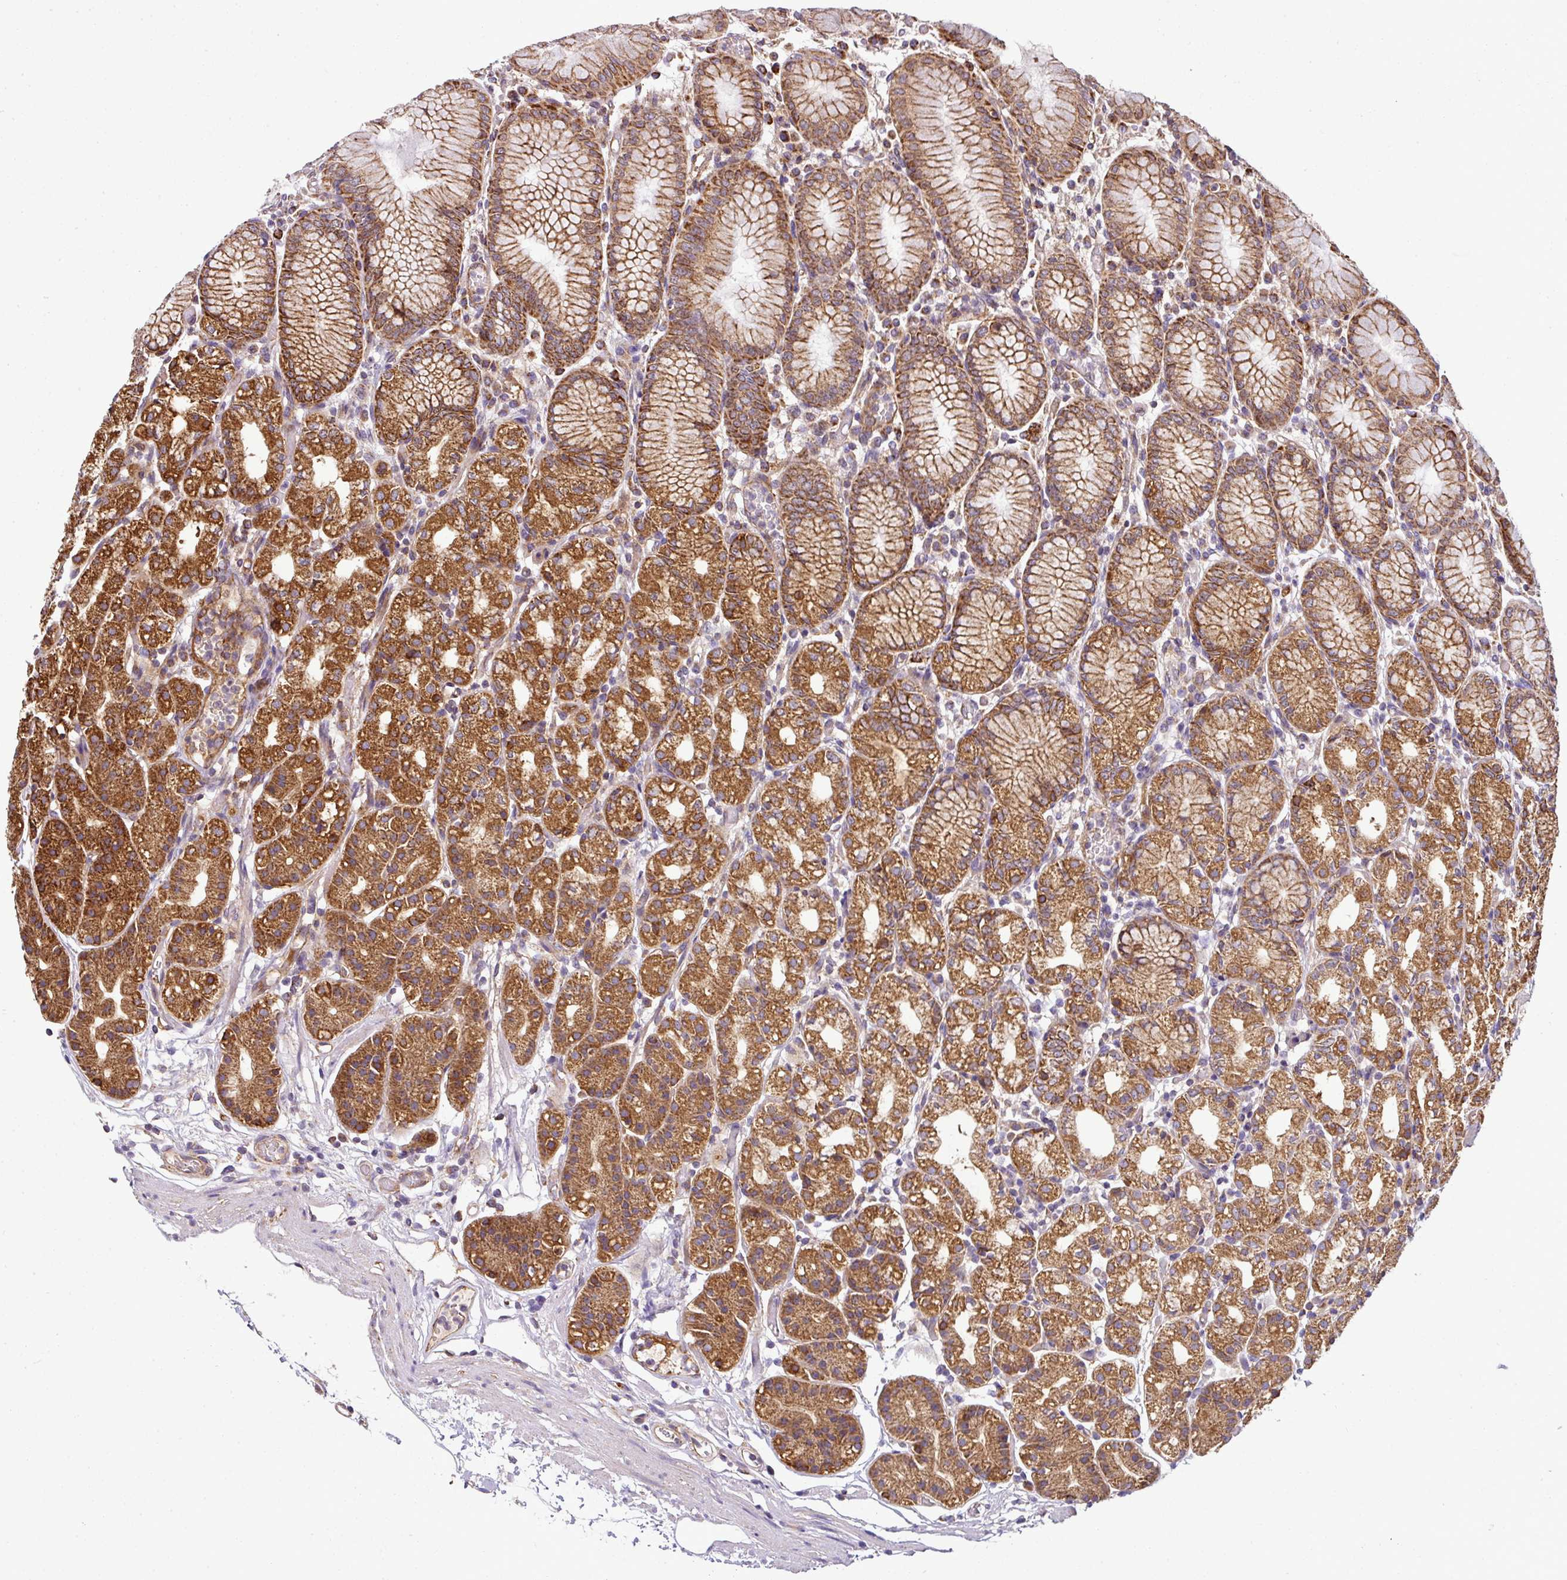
{"staining": {"intensity": "strong", "quantity": ">75%", "location": "cytoplasmic/membranous"}, "tissue": "stomach", "cell_type": "Glandular cells", "image_type": "normal", "snomed": [{"axis": "morphology", "description": "Normal tissue, NOS"}, {"axis": "topography", "description": "Stomach"}], "caption": "Stomach stained with a protein marker shows strong staining in glandular cells.", "gene": "PRELID3B", "patient": {"sex": "female", "age": 57}}